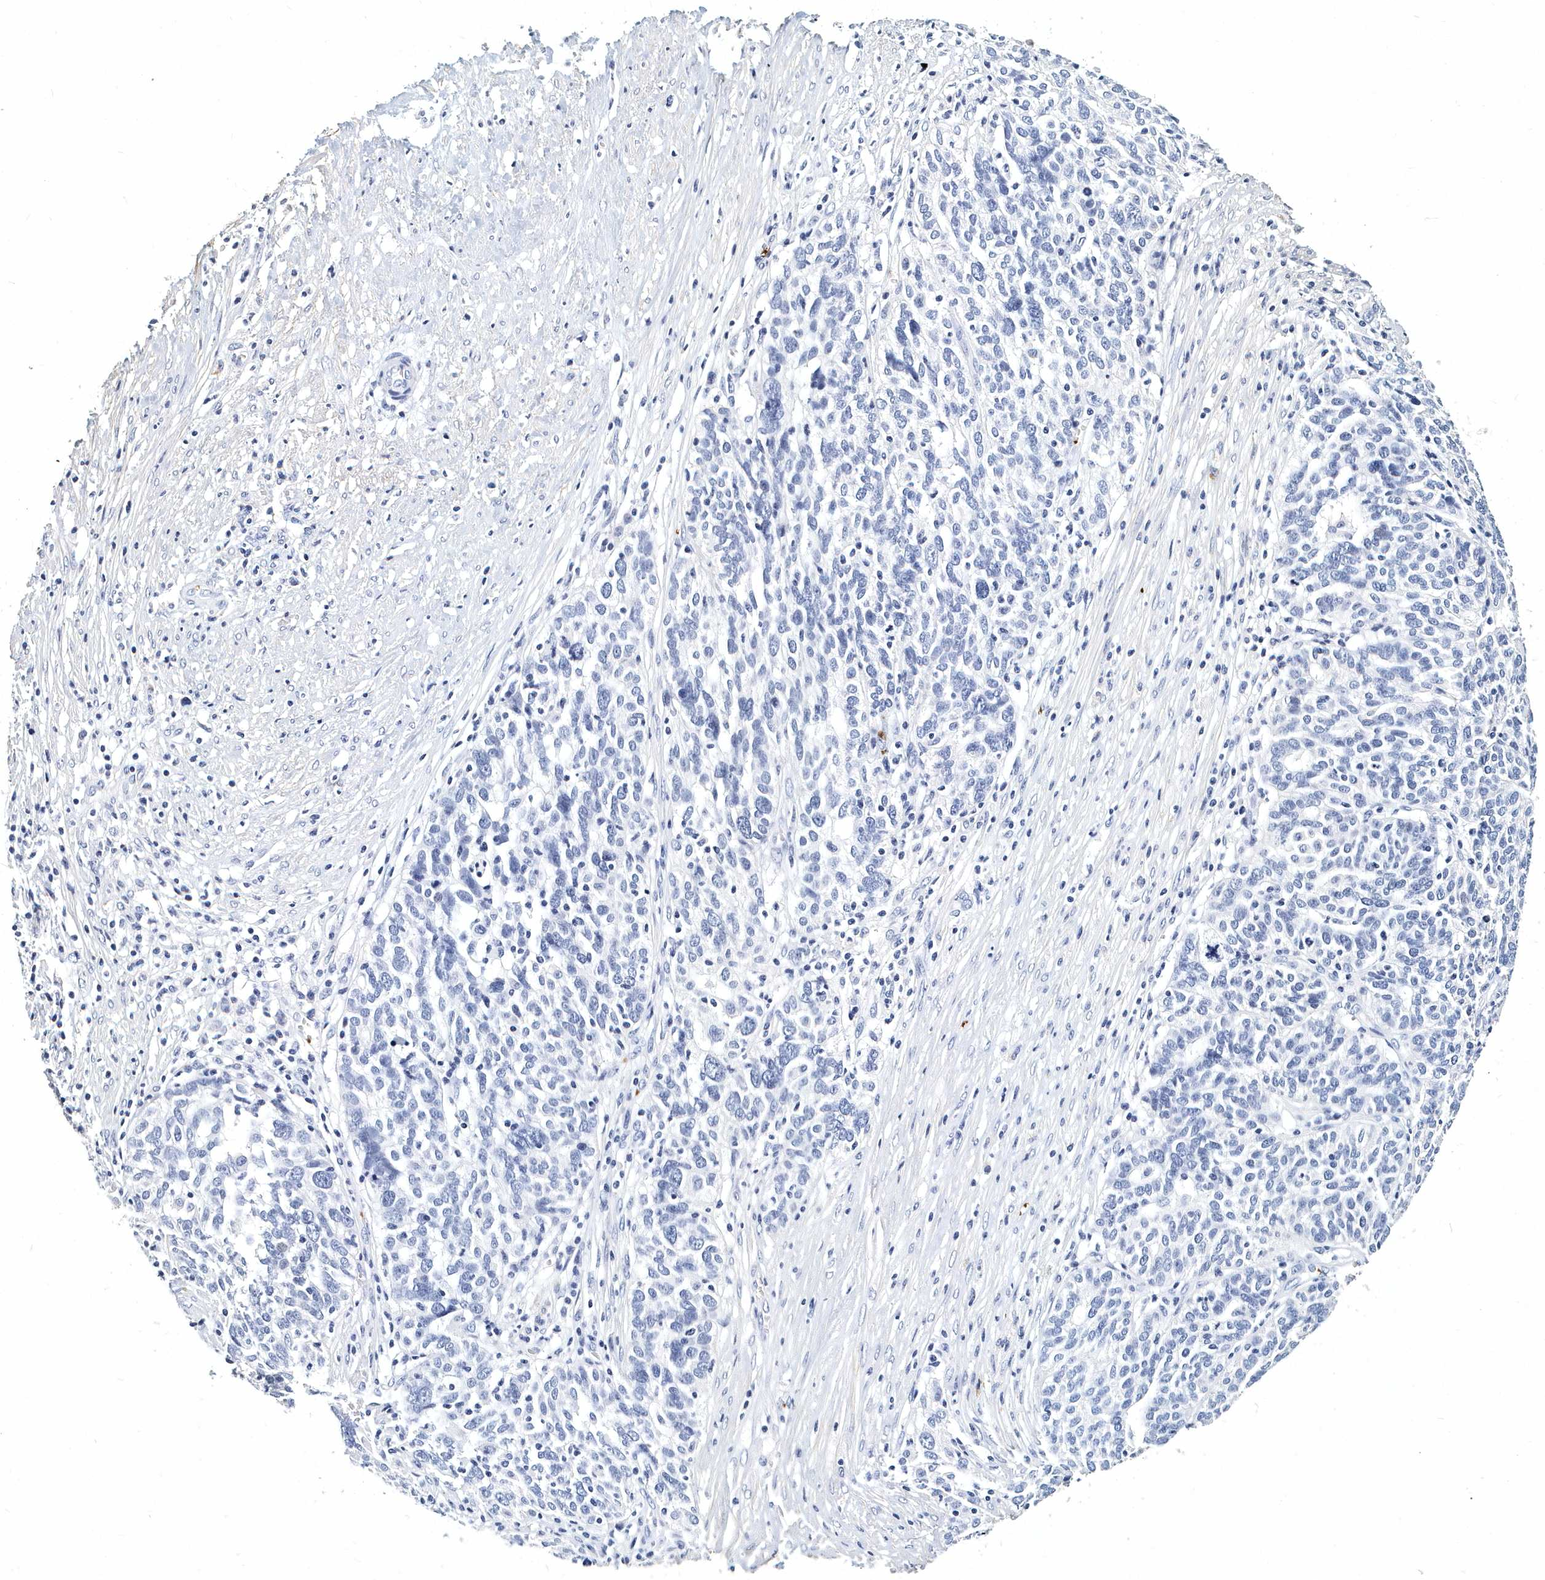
{"staining": {"intensity": "negative", "quantity": "none", "location": "none"}, "tissue": "ovarian cancer", "cell_type": "Tumor cells", "image_type": "cancer", "snomed": [{"axis": "morphology", "description": "Cystadenocarcinoma, serous, NOS"}, {"axis": "topography", "description": "Ovary"}], "caption": "Immunohistochemistry (IHC) image of neoplastic tissue: ovarian cancer (serous cystadenocarcinoma) stained with DAB (3,3'-diaminobenzidine) shows no significant protein staining in tumor cells. (Immunohistochemistry (IHC), brightfield microscopy, high magnification).", "gene": "ITGA2B", "patient": {"sex": "female", "age": 59}}